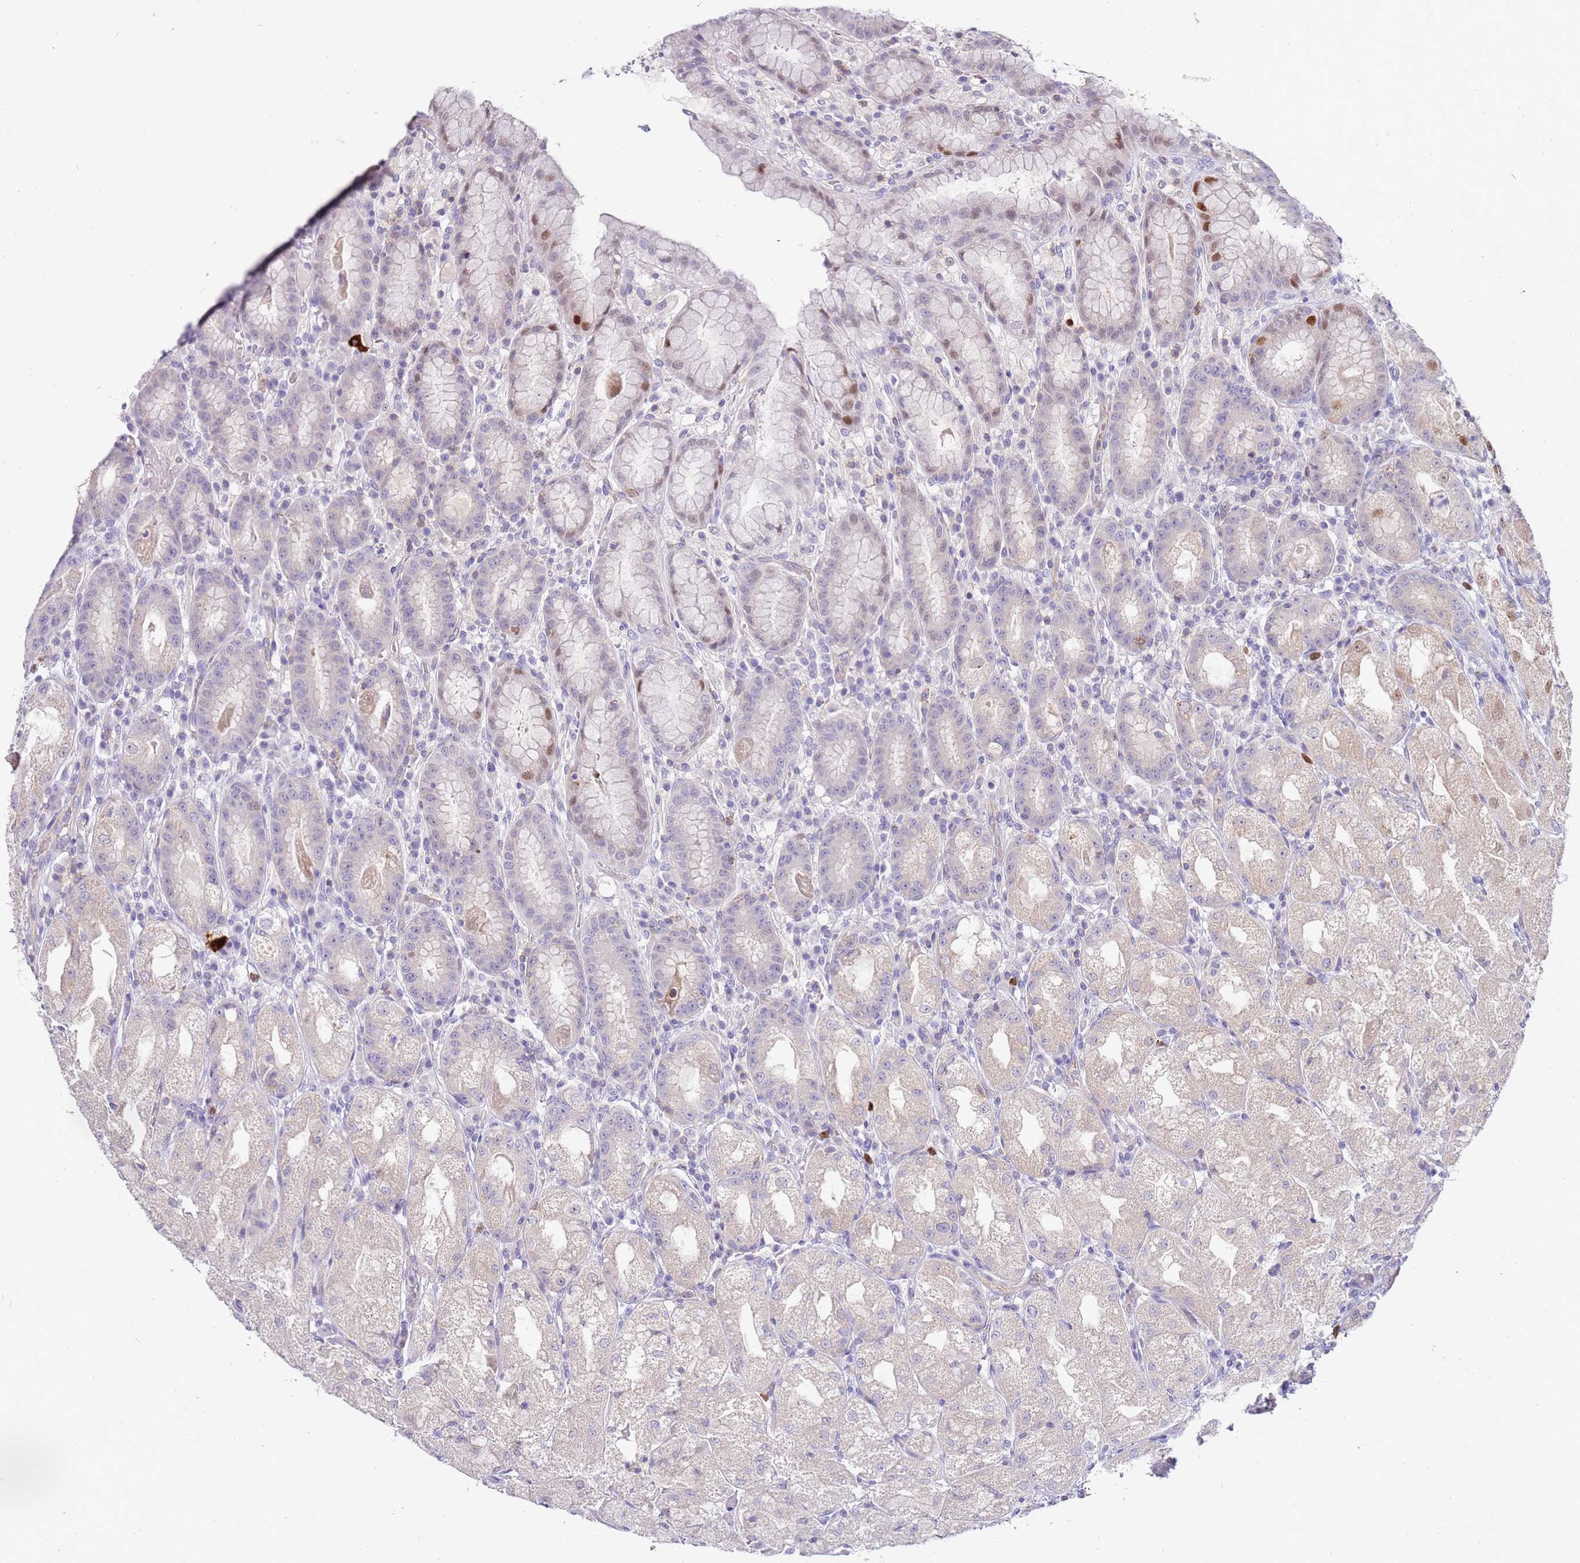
{"staining": {"intensity": "moderate", "quantity": "<25%", "location": "nuclear"}, "tissue": "stomach", "cell_type": "Glandular cells", "image_type": "normal", "snomed": [{"axis": "morphology", "description": "Normal tissue, NOS"}, {"axis": "topography", "description": "Stomach, upper"}], "caption": "Brown immunohistochemical staining in unremarkable stomach demonstrates moderate nuclear staining in approximately <25% of glandular cells. (Brightfield microscopy of DAB IHC at high magnification).", "gene": "STK25", "patient": {"sex": "male", "age": 52}}